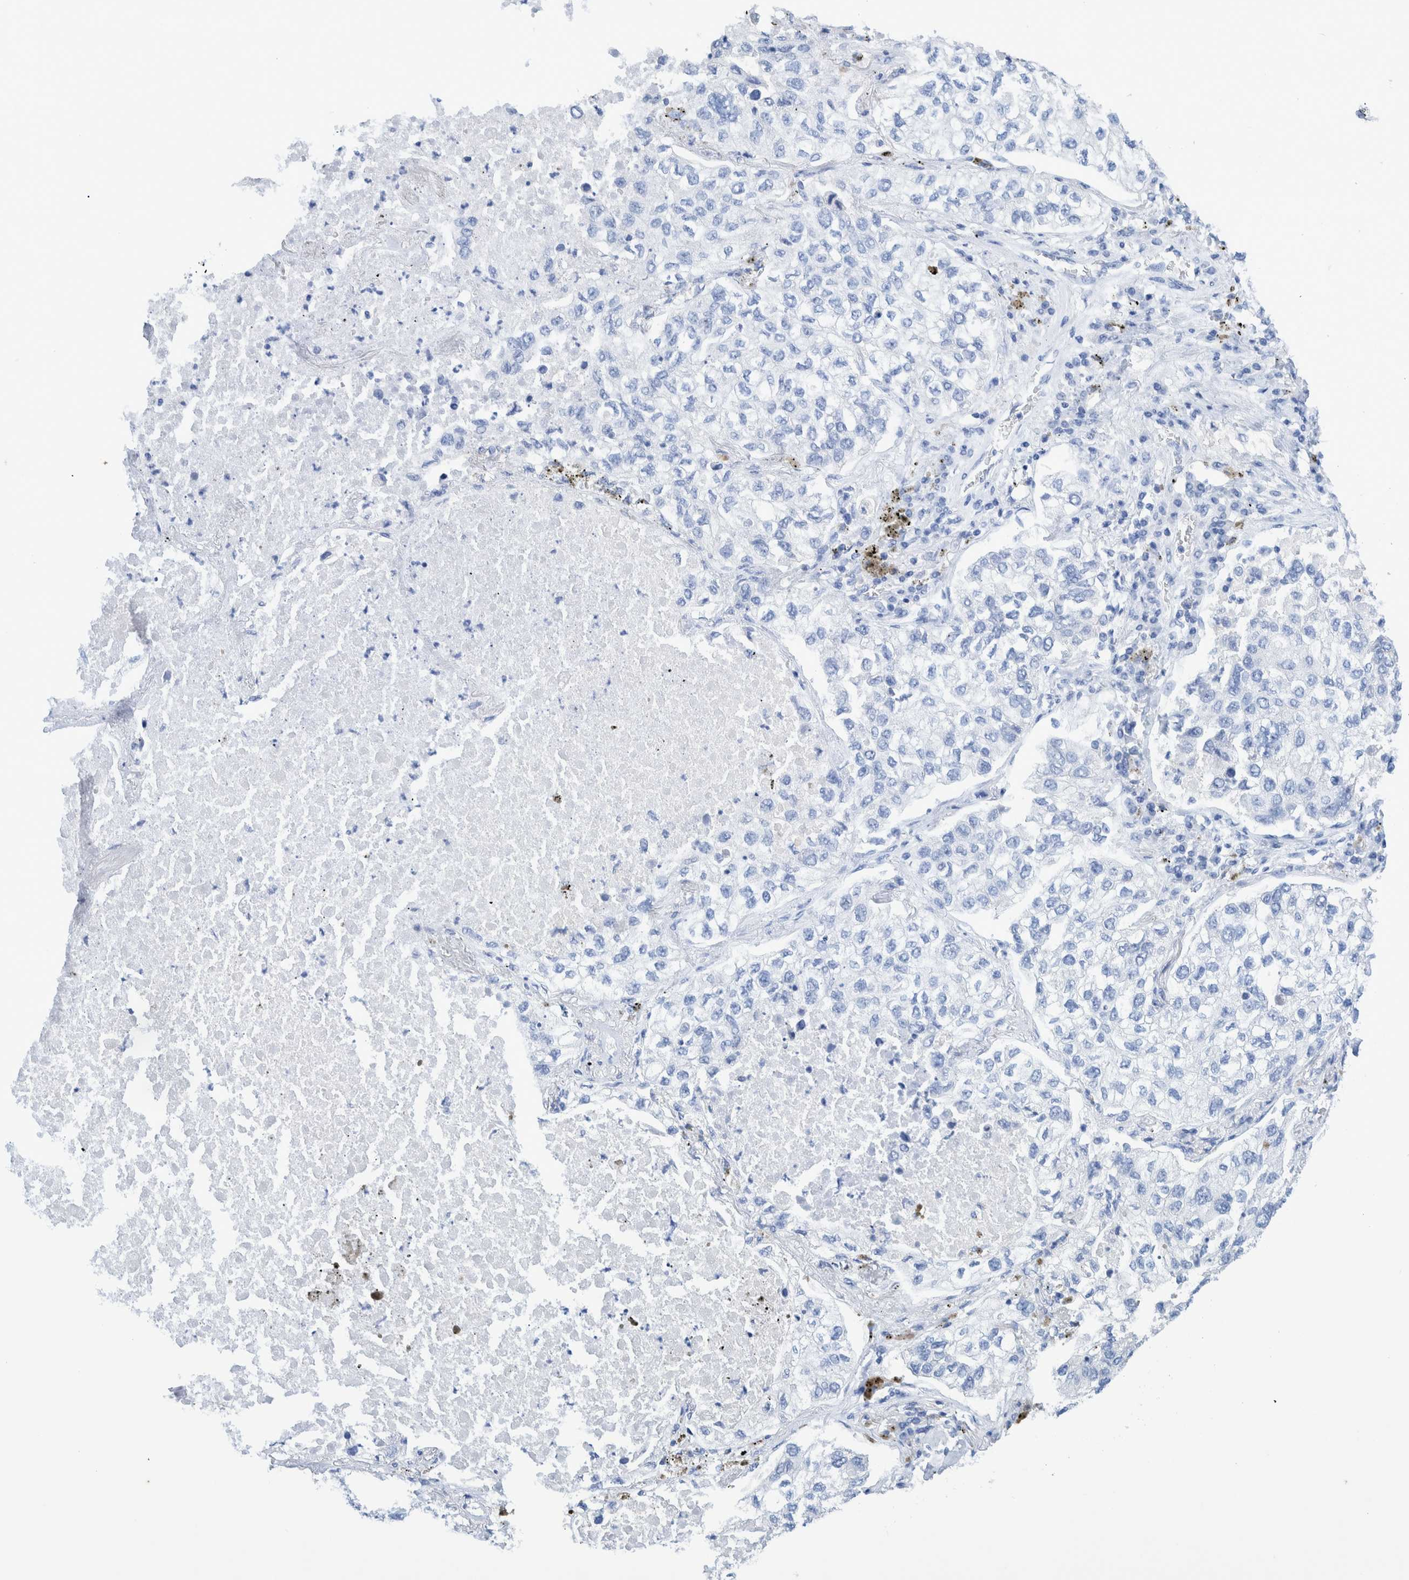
{"staining": {"intensity": "negative", "quantity": "none", "location": "none"}, "tissue": "lung cancer", "cell_type": "Tumor cells", "image_type": "cancer", "snomed": [{"axis": "morphology", "description": "Inflammation, NOS"}, {"axis": "morphology", "description": "Adenocarcinoma, NOS"}, {"axis": "topography", "description": "Lung"}], "caption": "Immunohistochemical staining of lung cancer (adenocarcinoma) shows no significant staining in tumor cells.", "gene": "PERP", "patient": {"sex": "male", "age": 63}}